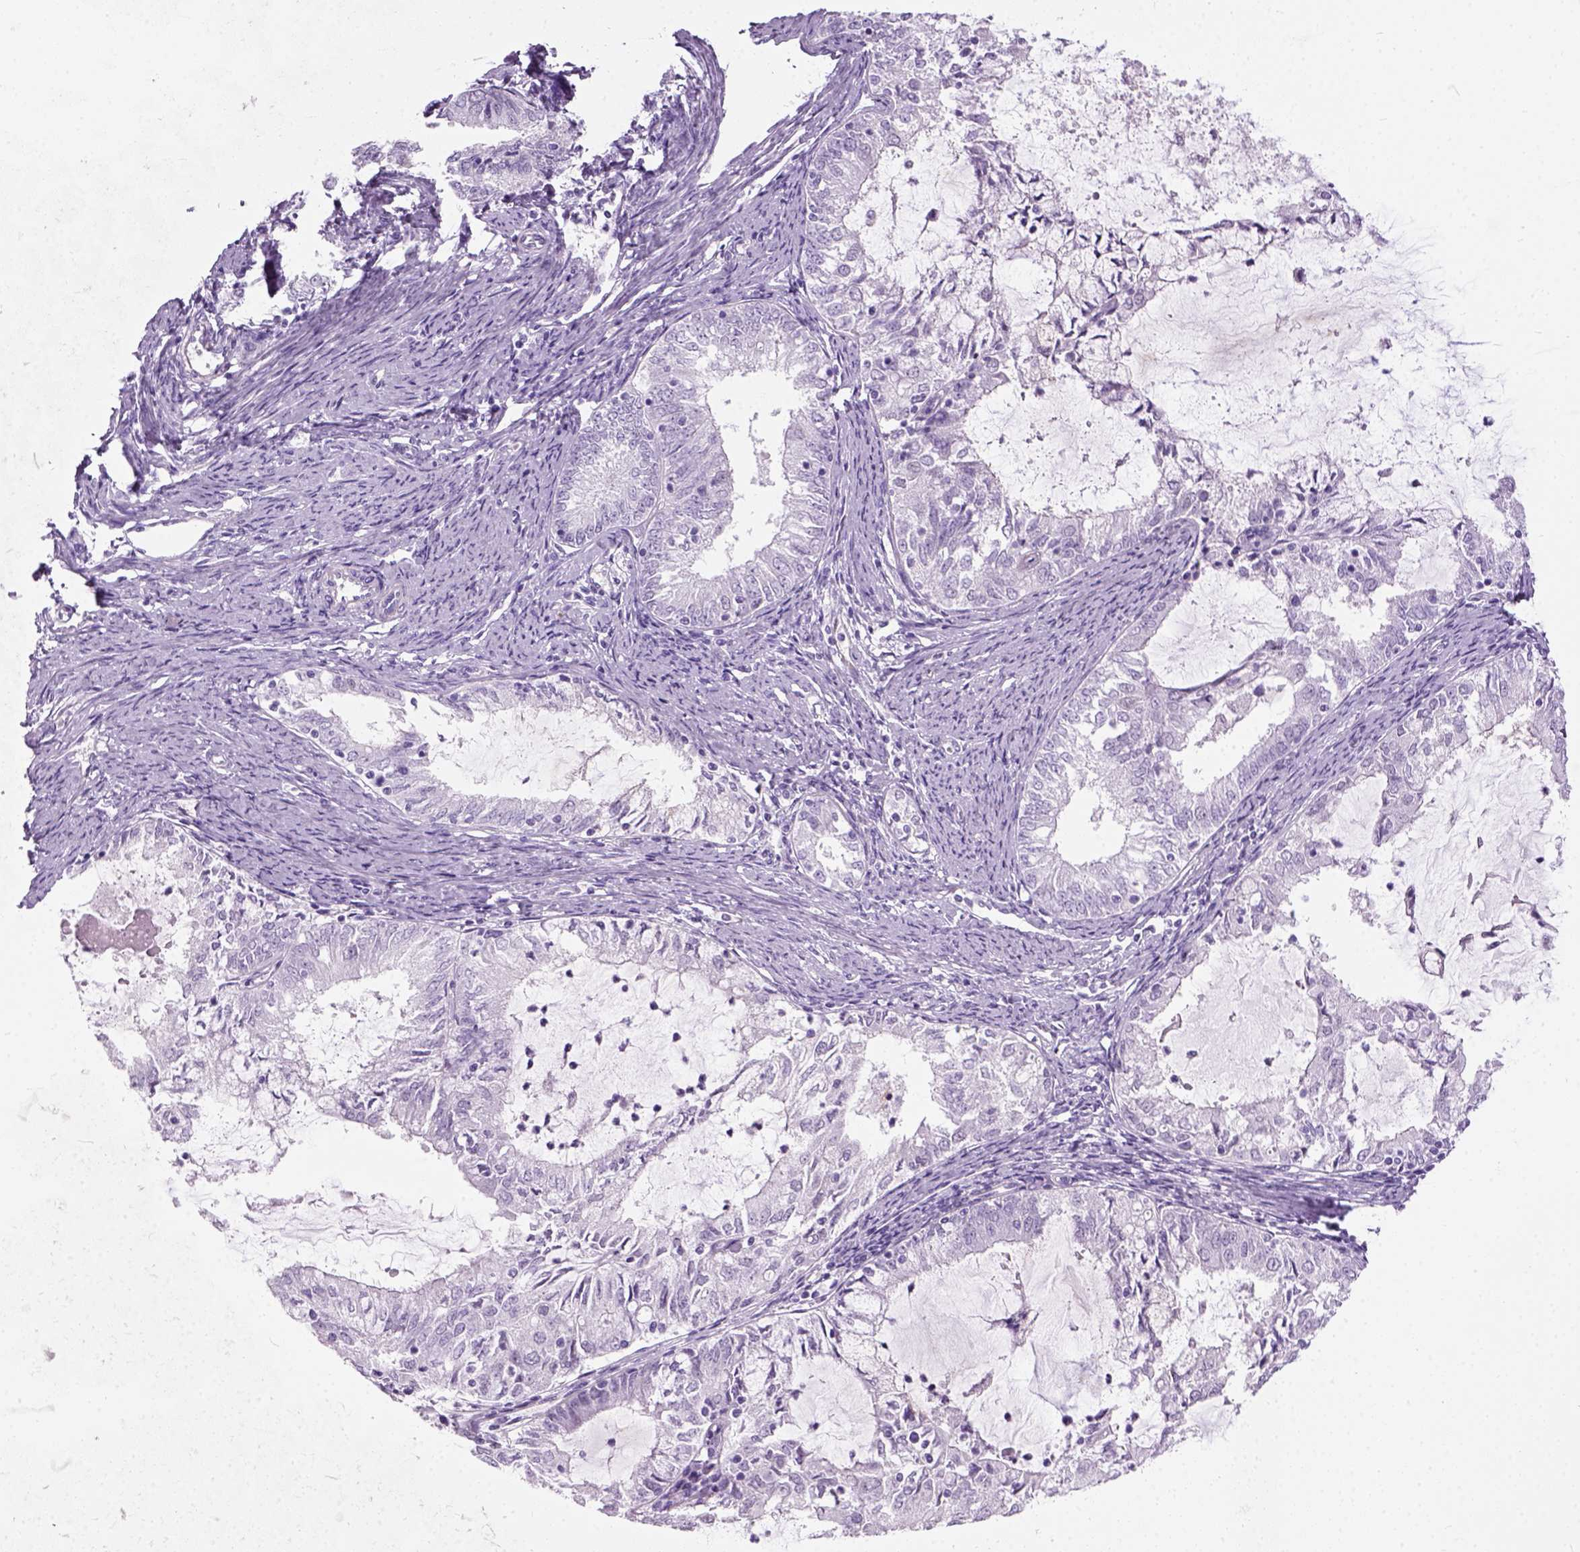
{"staining": {"intensity": "negative", "quantity": "none", "location": "none"}, "tissue": "endometrial cancer", "cell_type": "Tumor cells", "image_type": "cancer", "snomed": [{"axis": "morphology", "description": "Adenocarcinoma, NOS"}, {"axis": "topography", "description": "Endometrium"}], "caption": "Immunohistochemical staining of endometrial adenocarcinoma exhibits no significant positivity in tumor cells.", "gene": "AXDND1", "patient": {"sex": "female", "age": 57}}